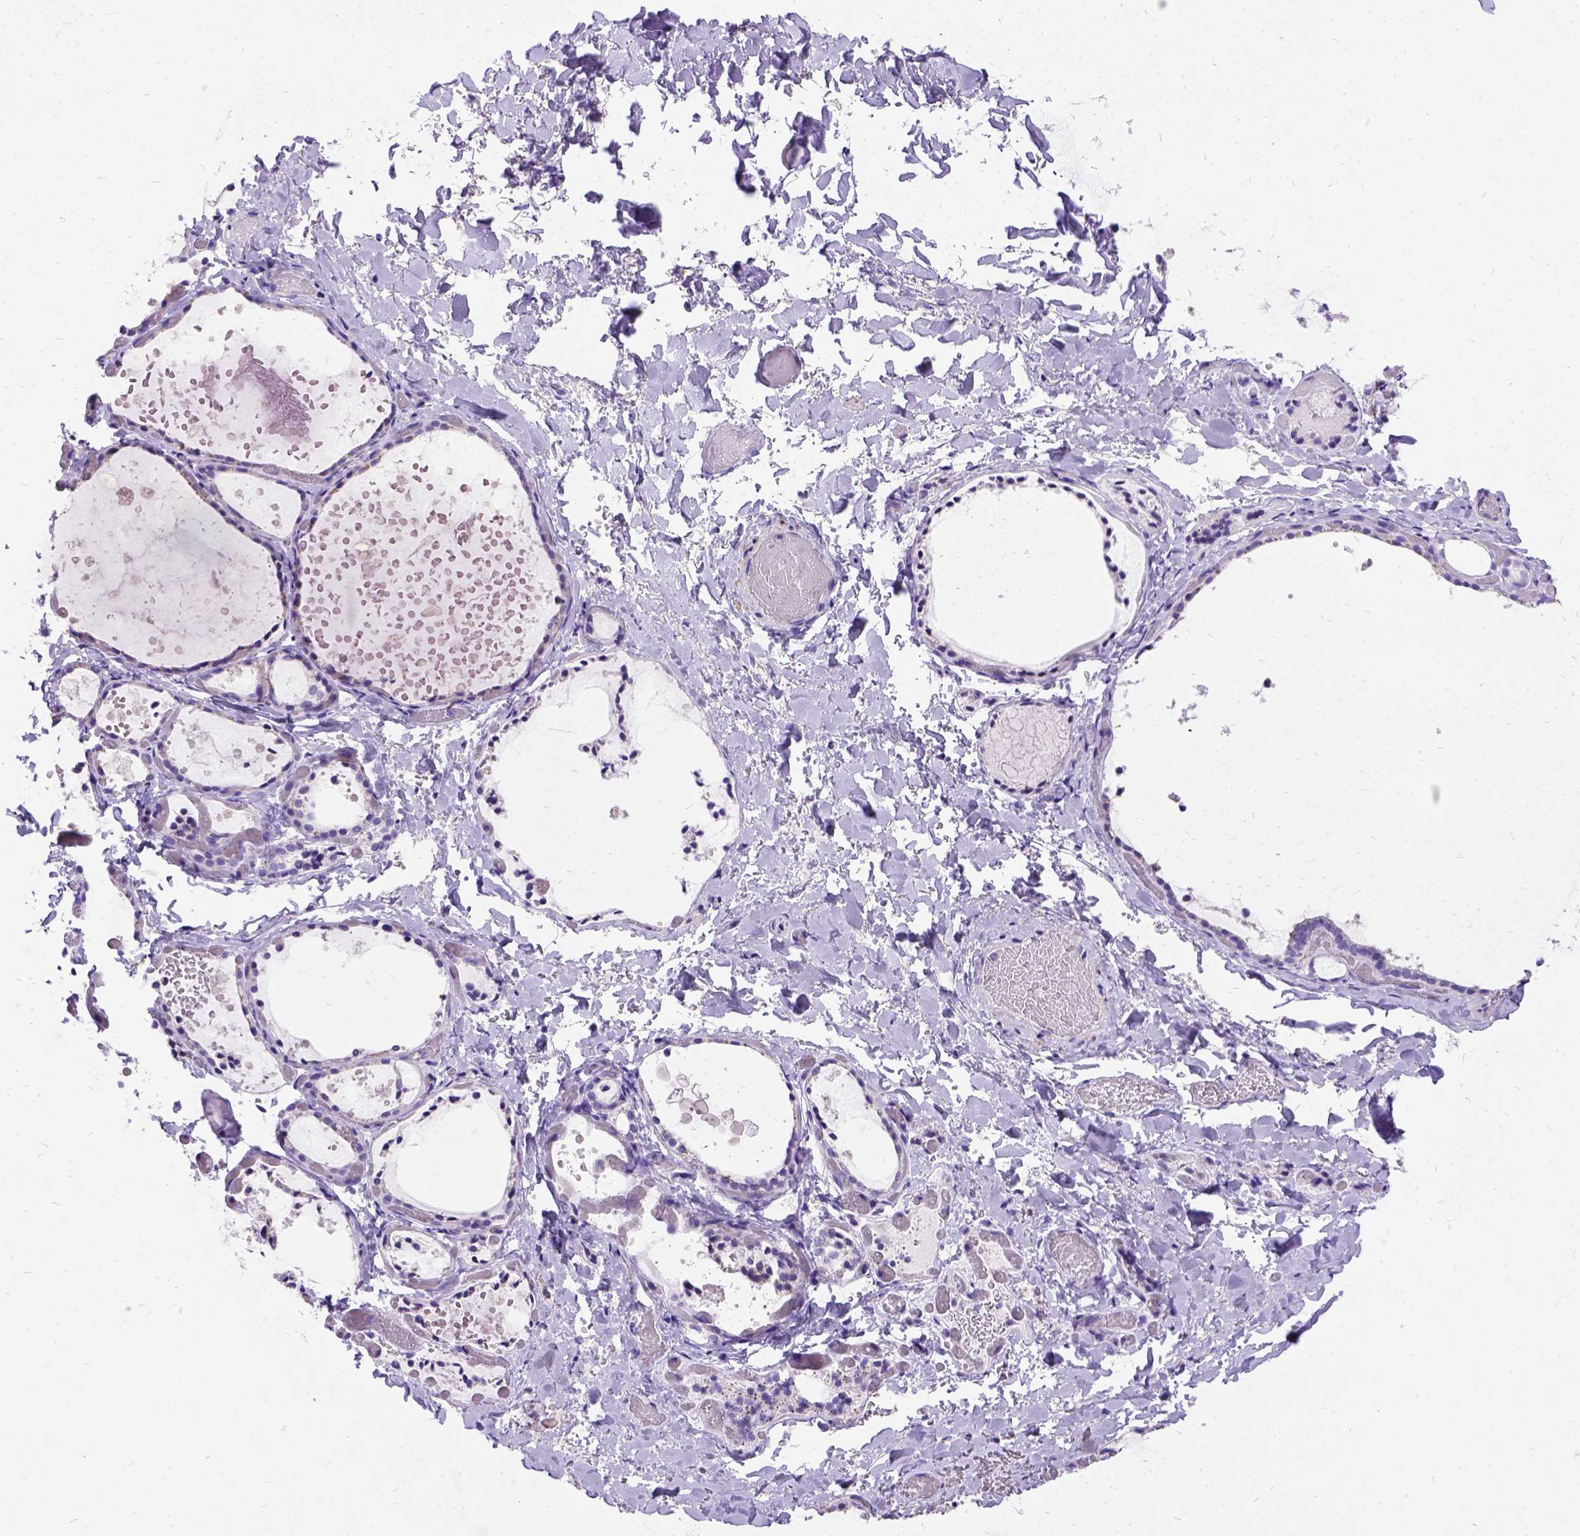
{"staining": {"intensity": "negative", "quantity": "none", "location": "none"}, "tissue": "thyroid gland", "cell_type": "Glandular cells", "image_type": "normal", "snomed": [{"axis": "morphology", "description": "Normal tissue, NOS"}, {"axis": "topography", "description": "Thyroid gland"}], "caption": "Protein analysis of normal thyroid gland reveals no significant expression in glandular cells. (Immunohistochemistry (ihc), brightfield microscopy, high magnification).", "gene": "ENSG00000254979", "patient": {"sex": "female", "age": 56}}